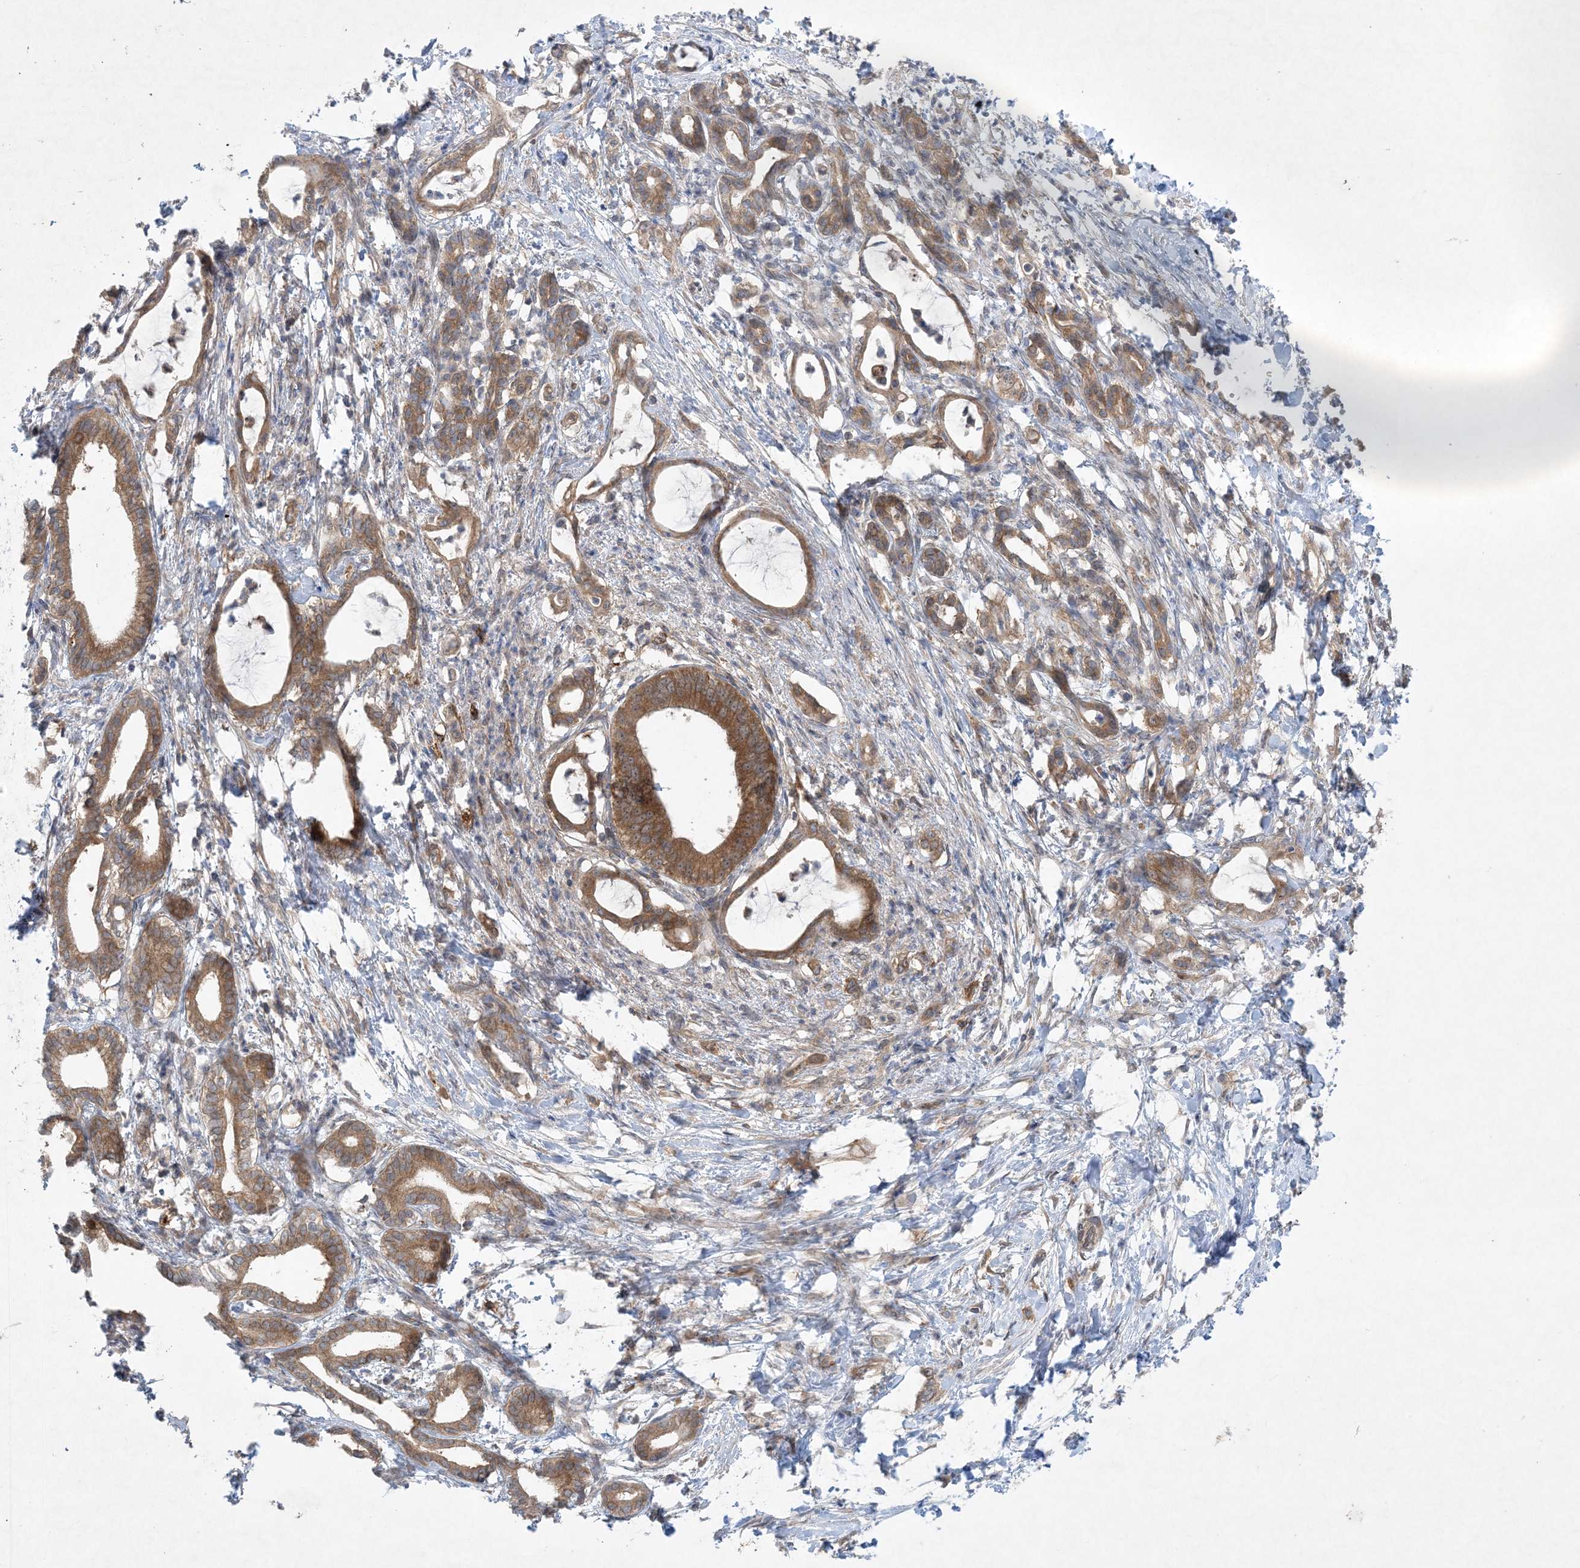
{"staining": {"intensity": "moderate", "quantity": ">75%", "location": "cytoplasmic/membranous"}, "tissue": "pancreatic cancer", "cell_type": "Tumor cells", "image_type": "cancer", "snomed": [{"axis": "morphology", "description": "Adenocarcinoma, NOS"}, {"axis": "topography", "description": "Pancreas"}], "caption": "A micrograph of pancreatic adenocarcinoma stained for a protein shows moderate cytoplasmic/membranous brown staining in tumor cells. Nuclei are stained in blue.", "gene": "STAM2", "patient": {"sex": "female", "age": 55}}